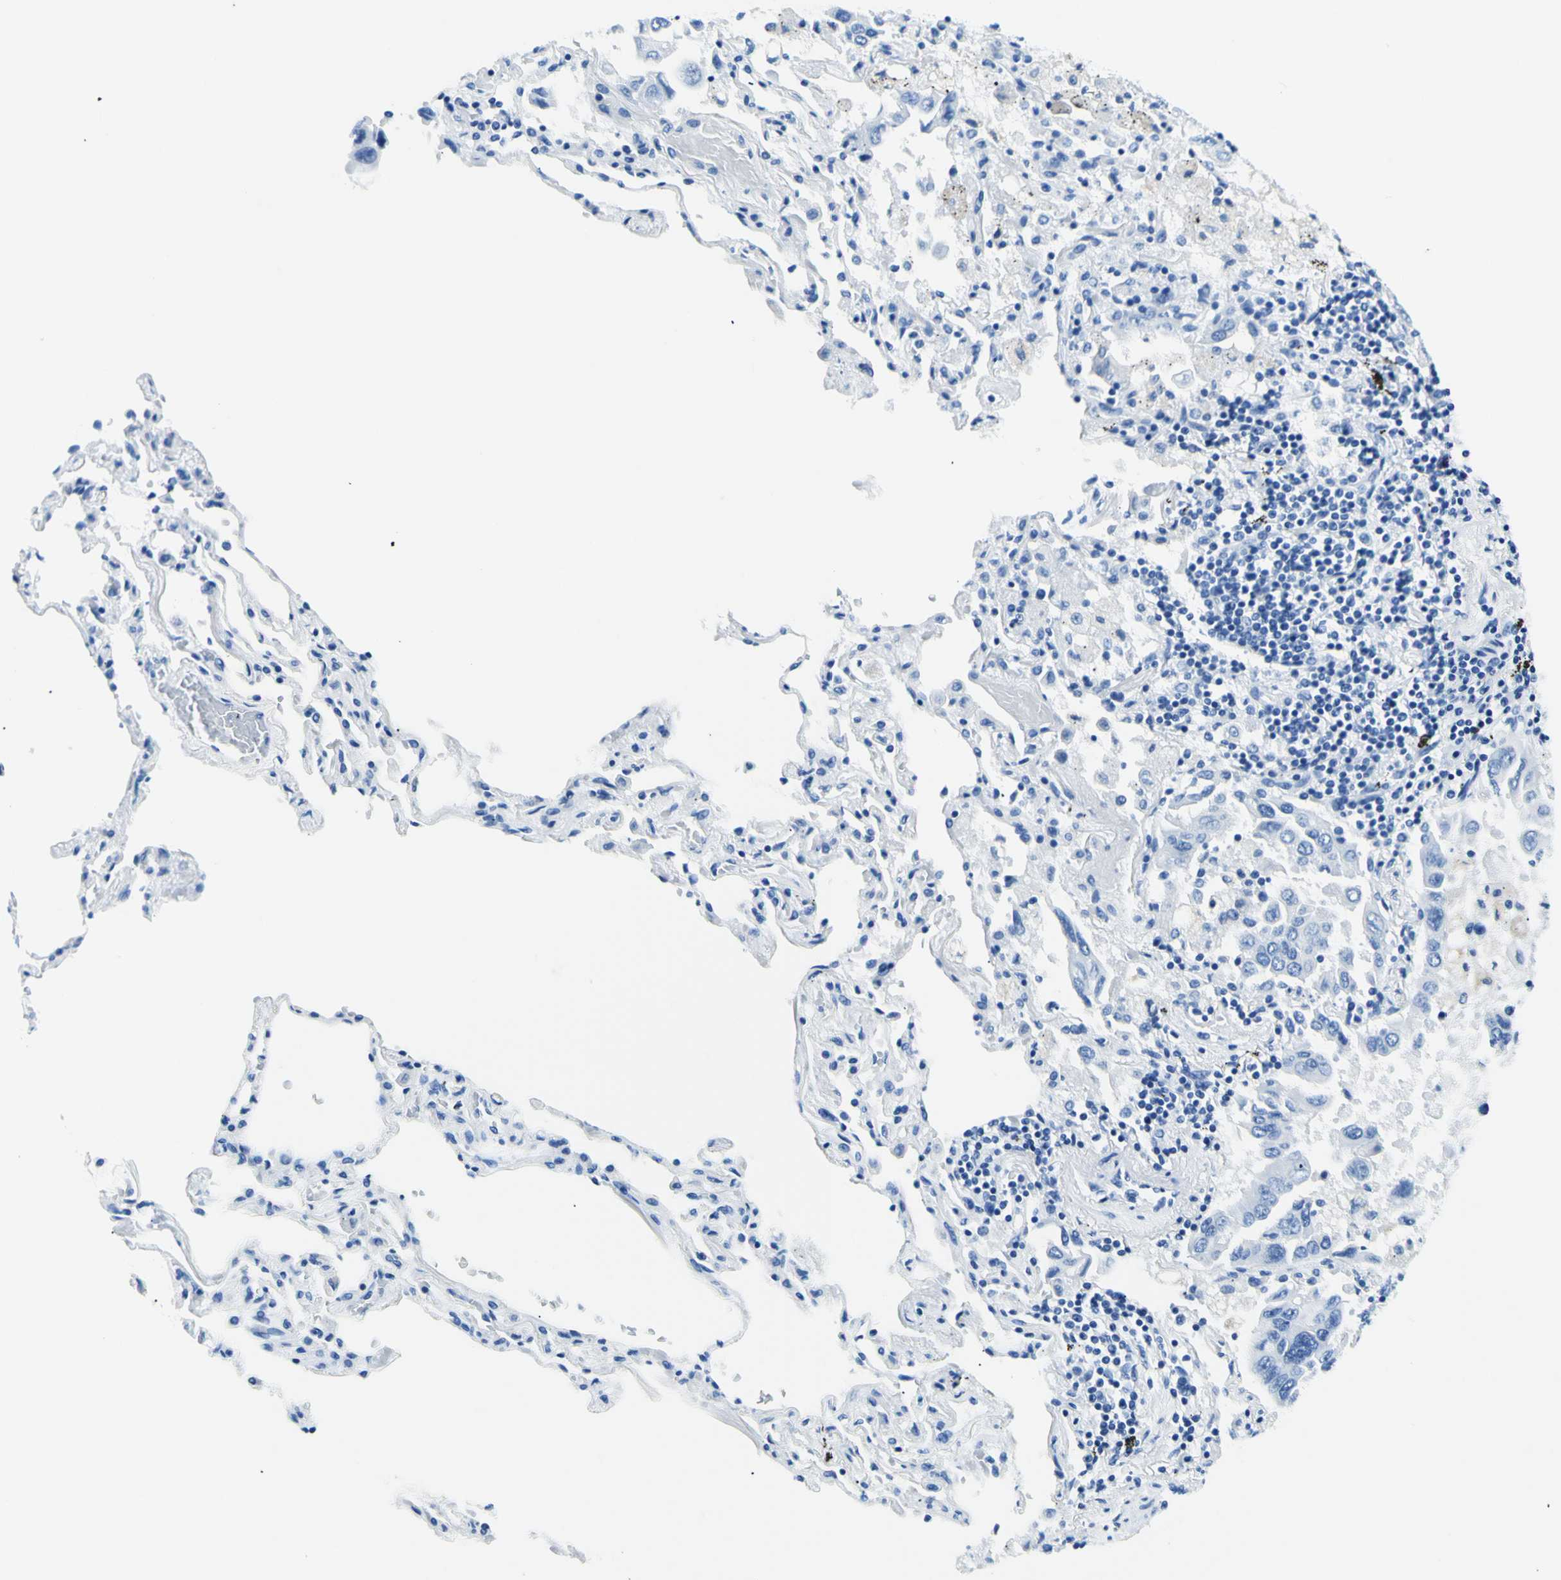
{"staining": {"intensity": "negative", "quantity": "none", "location": "none"}, "tissue": "lung cancer", "cell_type": "Tumor cells", "image_type": "cancer", "snomed": [{"axis": "morphology", "description": "Adenocarcinoma, NOS"}, {"axis": "topography", "description": "Lung"}], "caption": "Immunohistochemistry of human lung cancer demonstrates no staining in tumor cells.", "gene": "MYH2", "patient": {"sex": "male", "age": 64}}